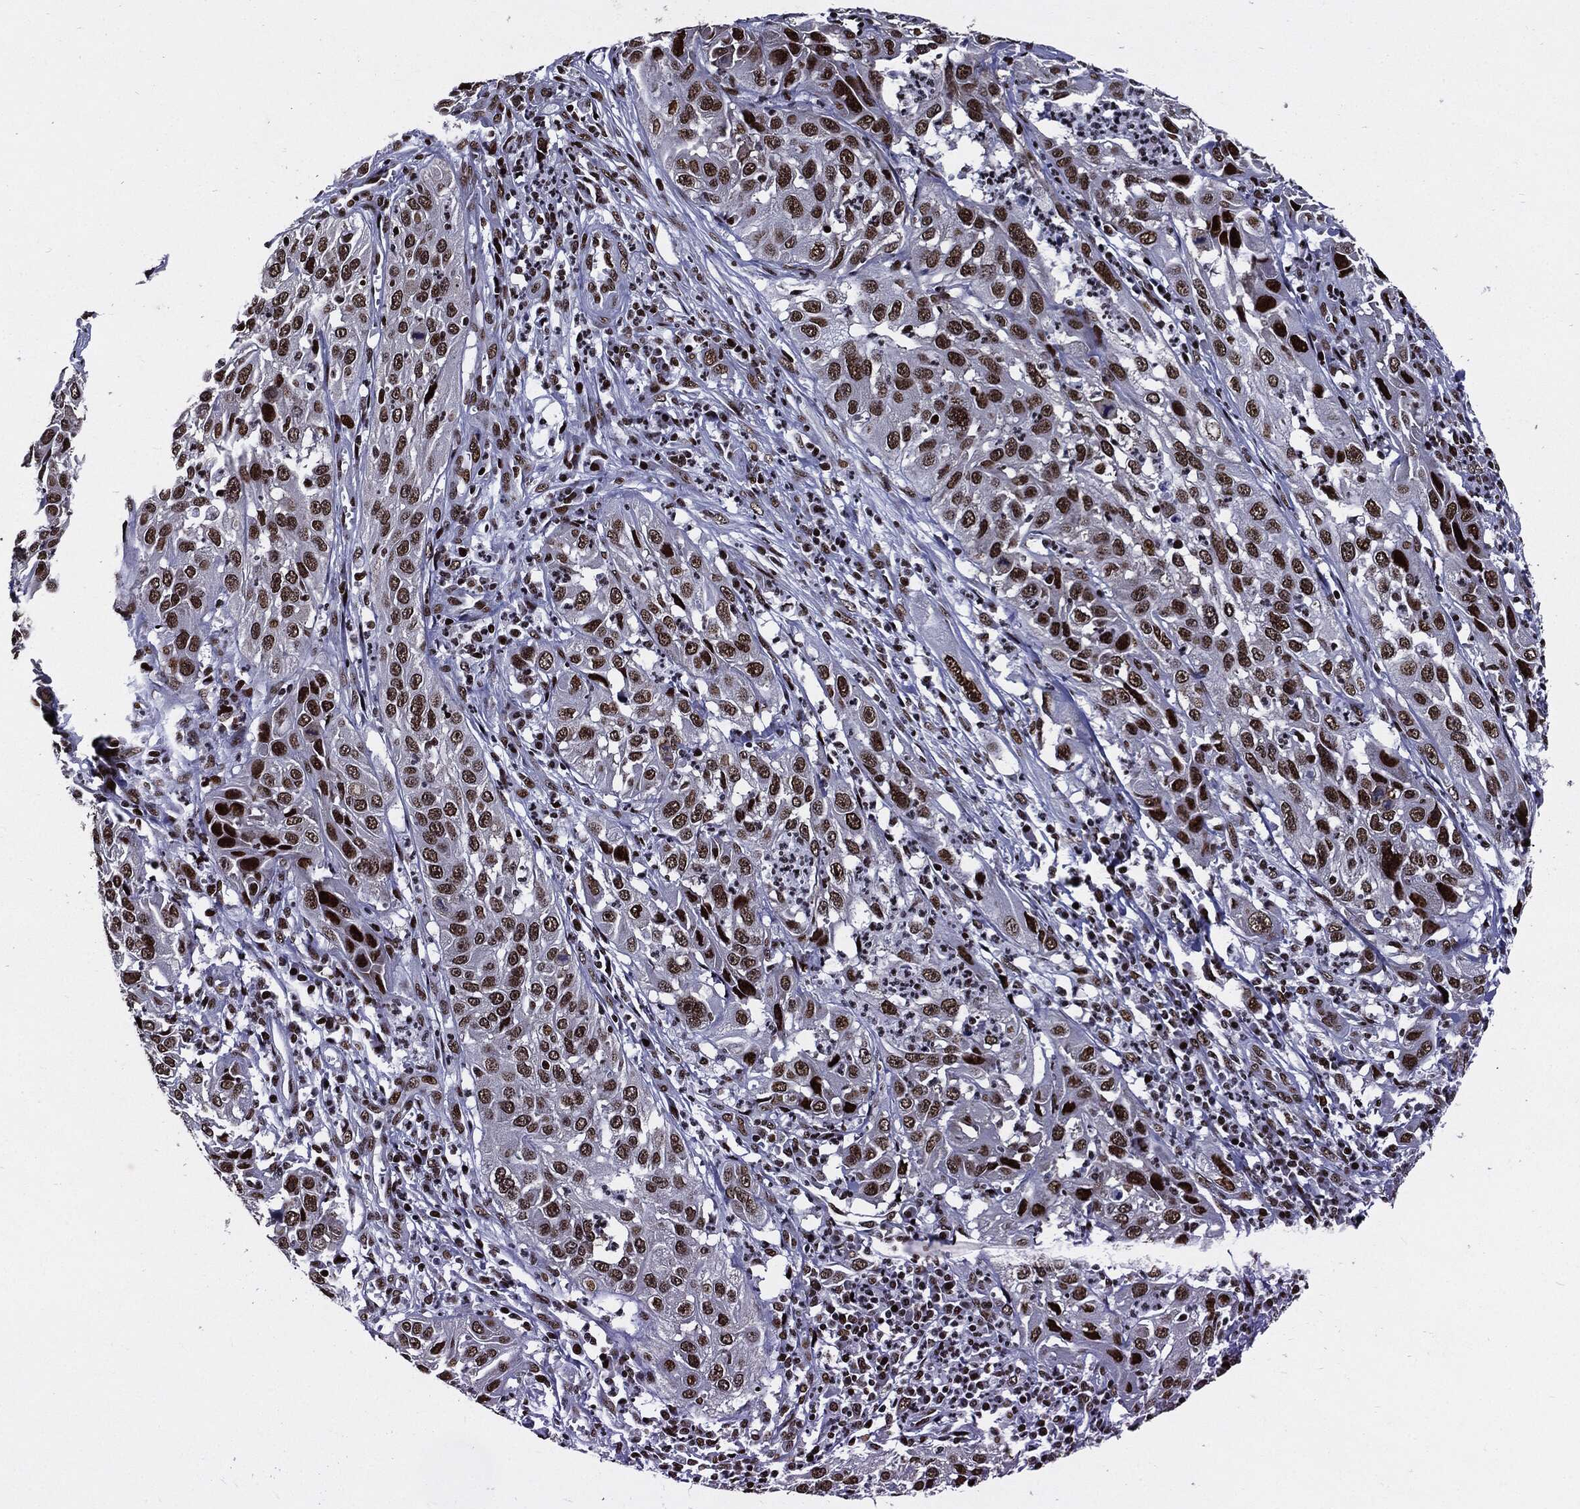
{"staining": {"intensity": "strong", "quantity": ">75%", "location": "nuclear"}, "tissue": "cervical cancer", "cell_type": "Tumor cells", "image_type": "cancer", "snomed": [{"axis": "morphology", "description": "Squamous cell carcinoma, NOS"}, {"axis": "topography", "description": "Cervix"}], "caption": "Protein expression analysis of cervical cancer (squamous cell carcinoma) shows strong nuclear staining in approximately >75% of tumor cells.", "gene": "ZFP91", "patient": {"sex": "female", "age": 32}}